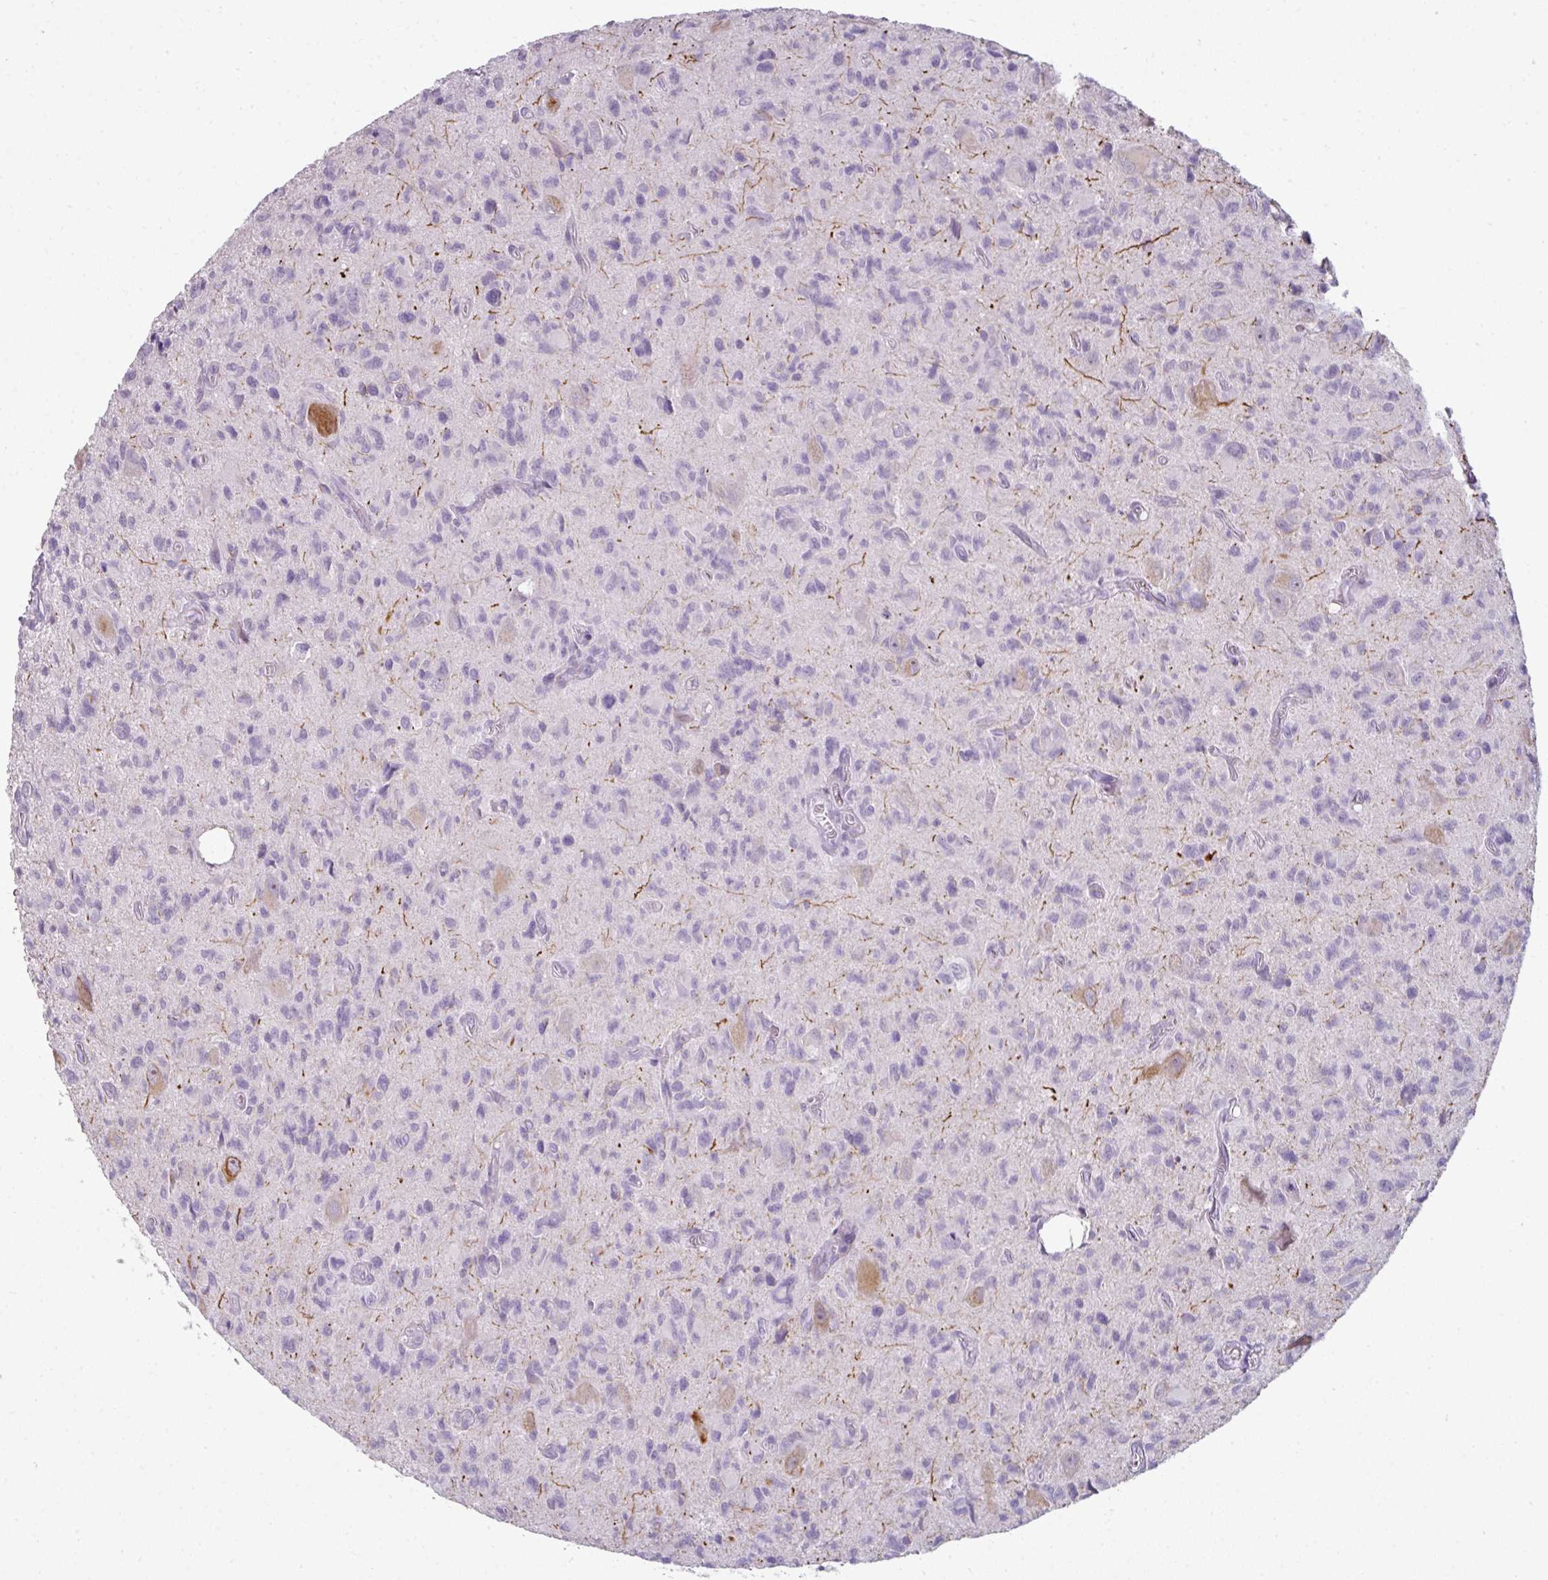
{"staining": {"intensity": "negative", "quantity": "none", "location": "none"}, "tissue": "glioma", "cell_type": "Tumor cells", "image_type": "cancer", "snomed": [{"axis": "morphology", "description": "Glioma, malignant, High grade"}, {"axis": "topography", "description": "Brain"}], "caption": "Human malignant glioma (high-grade) stained for a protein using immunohistochemistry (IHC) reveals no staining in tumor cells.", "gene": "FHAD1", "patient": {"sex": "male", "age": 76}}